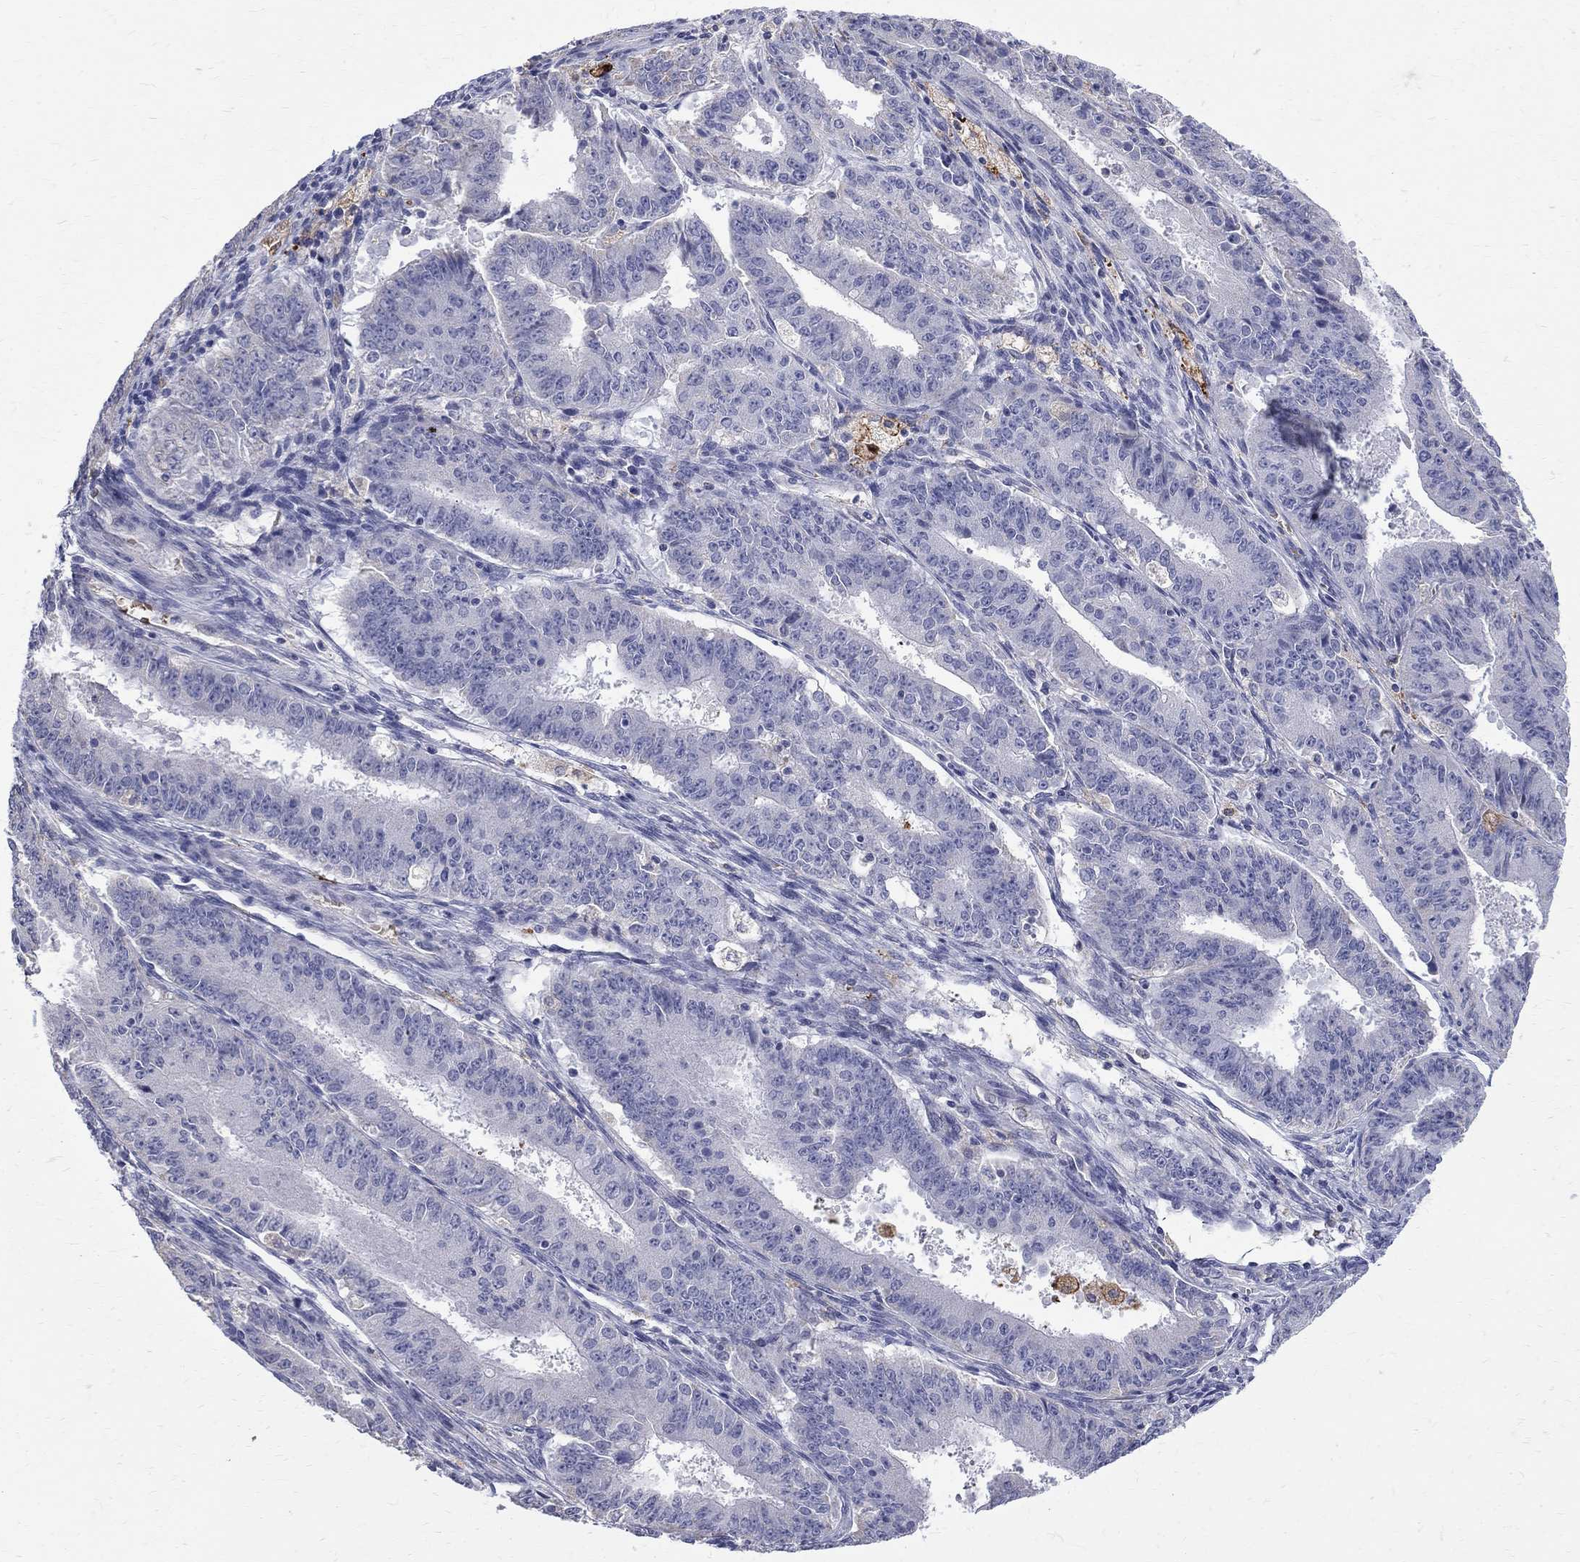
{"staining": {"intensity": "negative", "quantity": "none", "location": "none"}, "tissue": "ovarian cancer", "cell_type": "Tumor cells", "image_type": "cancer", "snomed": [{"axis": "morphology", "description": "Carcinoma, endometroid"}, {"axis": "topography", "description": "Ovary"}], "caption": "Immunohistochemistry (IHC) photomicrograph of neoplastic tissue: endometroid carcinoma (ovarian) stained with DAB exhibits no significant protein expression in tumor cells.", "gene": "AGER", "patient": {"sex": "female", "age": 42}}